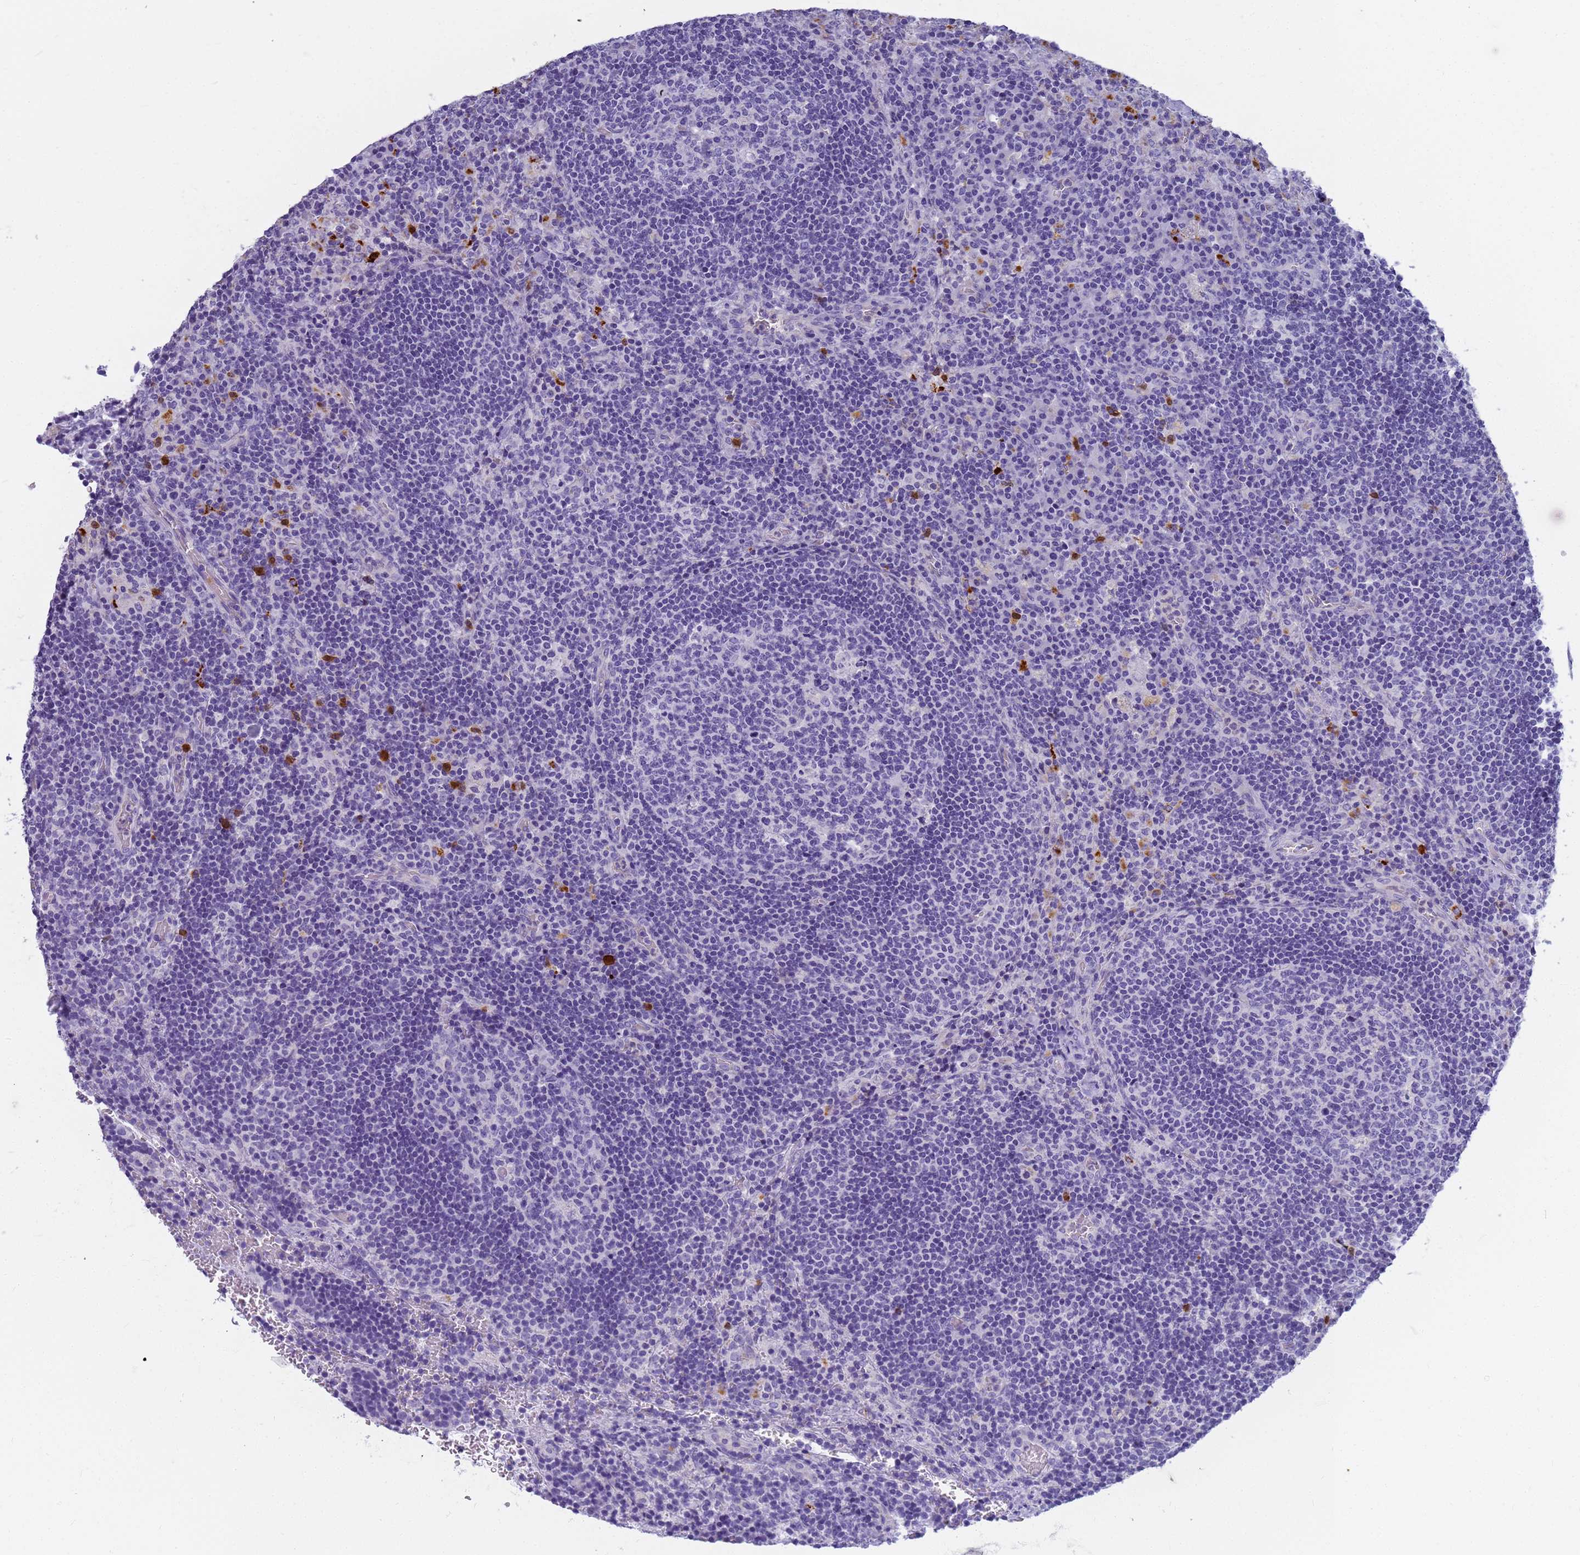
{"staining": {"intensity": "negative", "quantity": "none", "location": "none"}, "tissue": "lymph node", "cell_type": "Germinal center cells", "image_type": "normal", "snomed": [{"axis": "morphology", "description": "Normal tissue, NOS"}, {"axis": "topography", "description": "Lymph node"}], "caption": "The immunohistochemistry (IHC) image has no significant expression in germinal center cells of lymph node. Nuclei are stained in blue.", "gene": "RNASE2", "patient": {"sex": "male", "age": 58}}